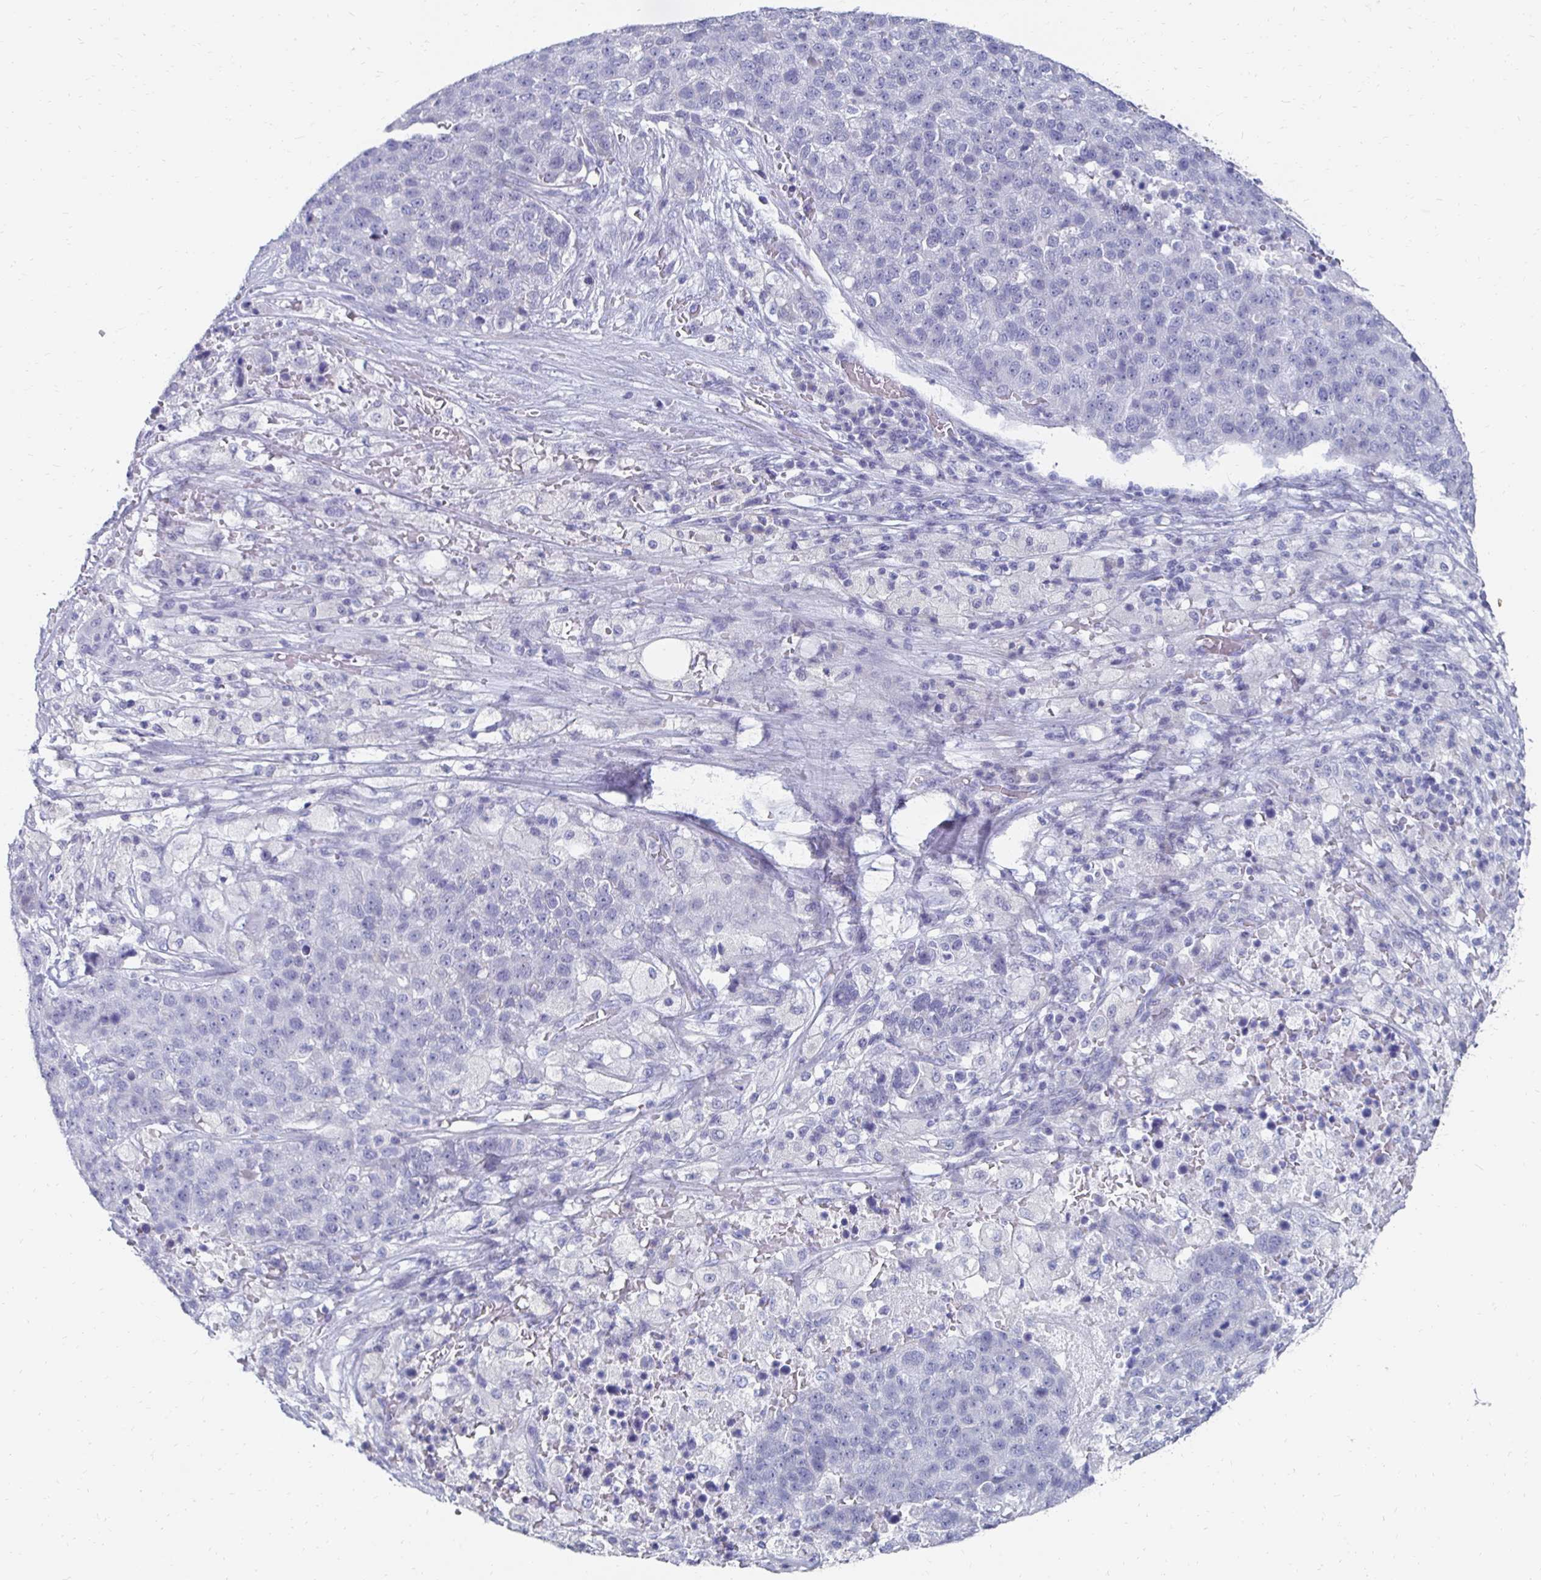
{"staining": {"intensity": "negative", "quantity": "none", "location": "none"}, "tissue": "pancreatic cancer", "cell_type": "Tumor cells", "image_type": "cancer", "snomed": [{"axis": "morphology", "description": "Adenocarcinoma, NOS"}, {"axis": "topography", "description": "Pancreas"}], "caption": "Tumor cells are negative for protein expression in human pancreatic cancer (adenocarcinoma).", "gene": "SYCP3", "patient": {"sex": "female", "age": 61}}